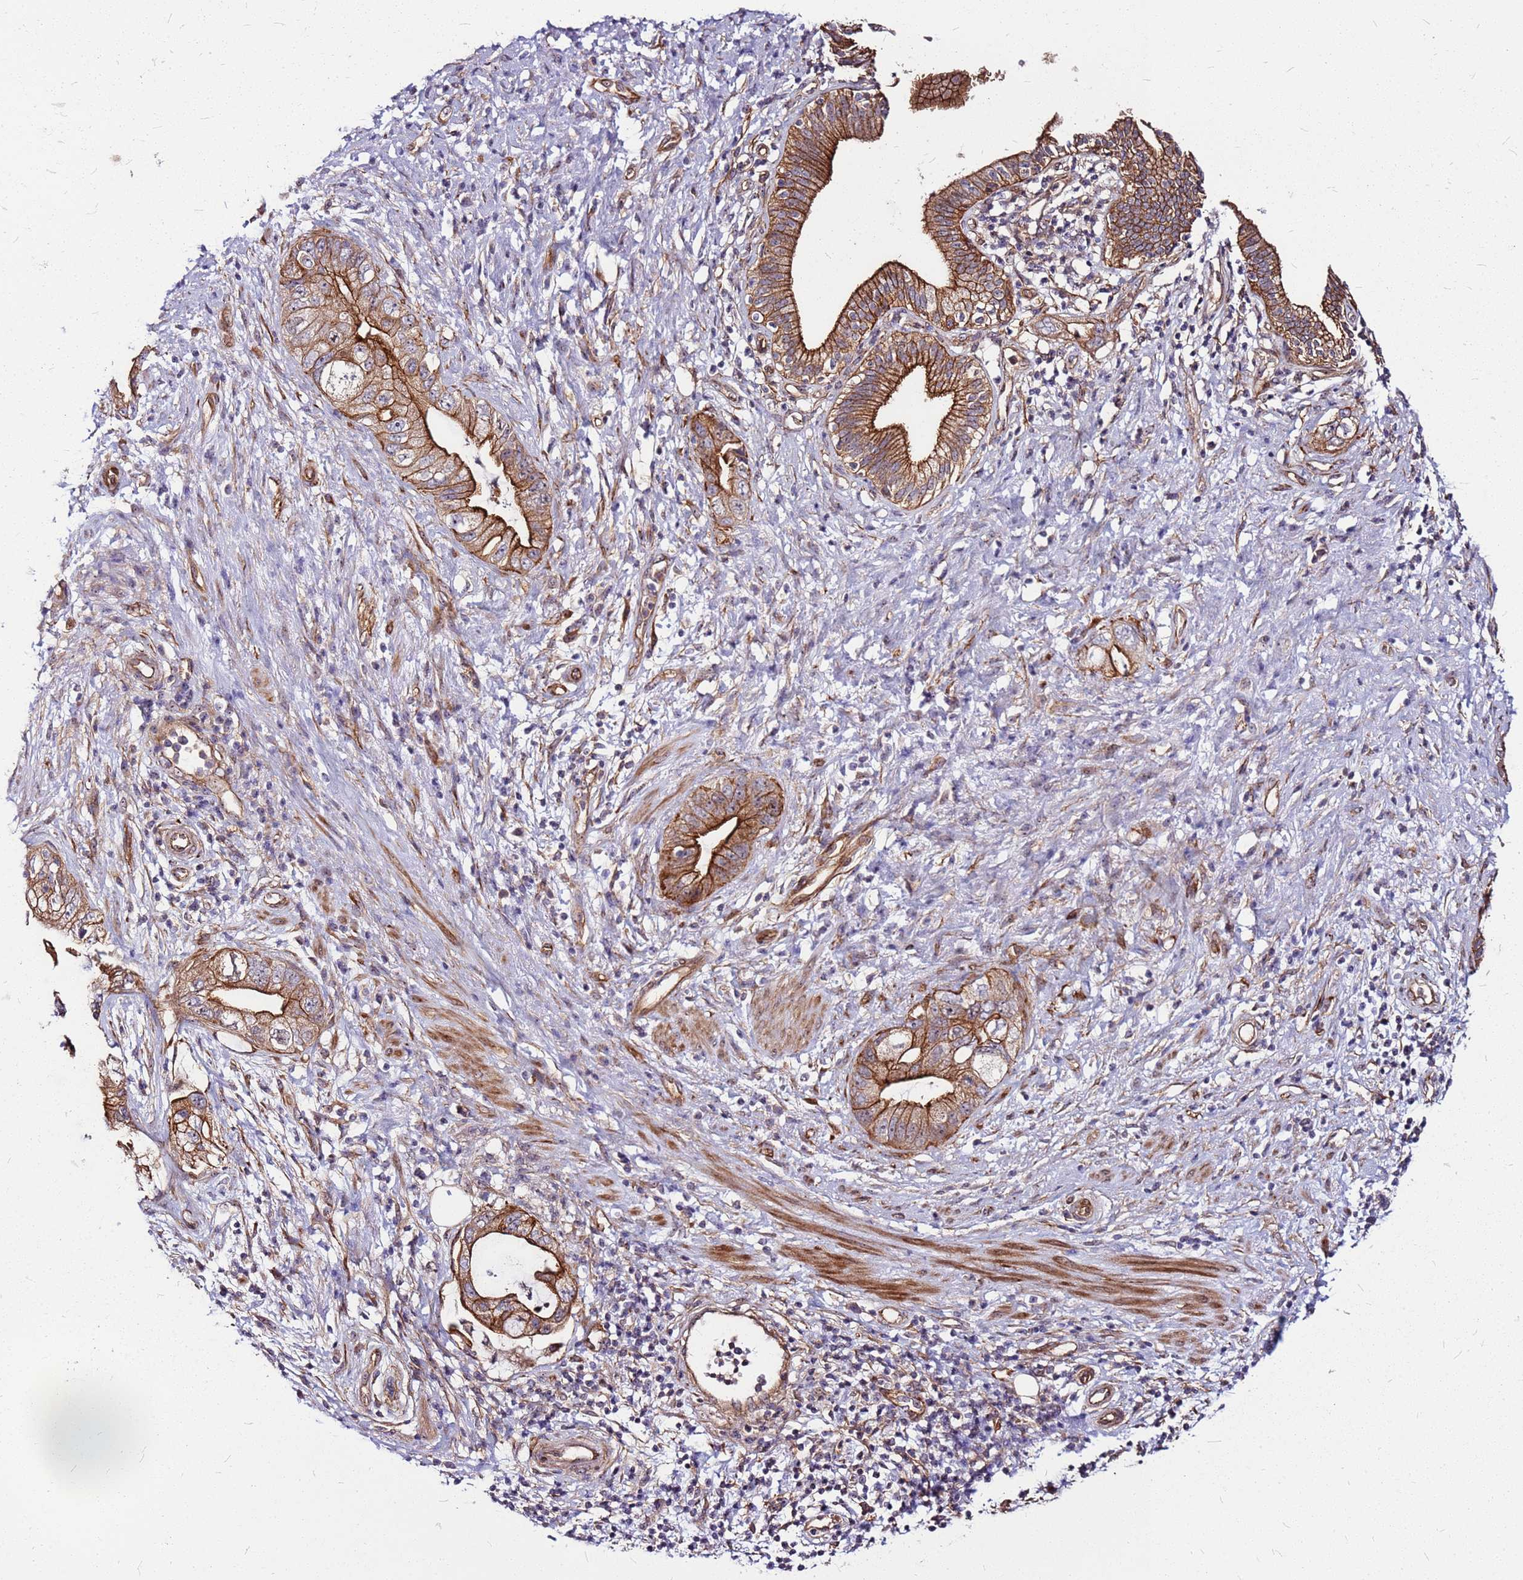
{"staining": {"intensity": "strong", "quantity": ">75%", "location": "cytoplasmic/membranous"}, "tissue": "pancreatic cancer", "cell_type": "Tumor cells", "image_type": "cancer", "snomed": [{"axis": "morphology", "description": "Adenocarcinoma, NOS"}, {"axis": "topography", "description": "Pancreas"}], "caption": "Immunohistochemical staining of human pancreatic adenocarcinoma shows high levels of strong cytoplasmic/membranous protein positivity in approximately >75% of tumor cells. (DAB (3,3'-diaminobenzidine) IHC with brightfield microscopy, high magnification).", "gene": "TOPAZ1", "patient": {"sex": "female", "age": 73}}